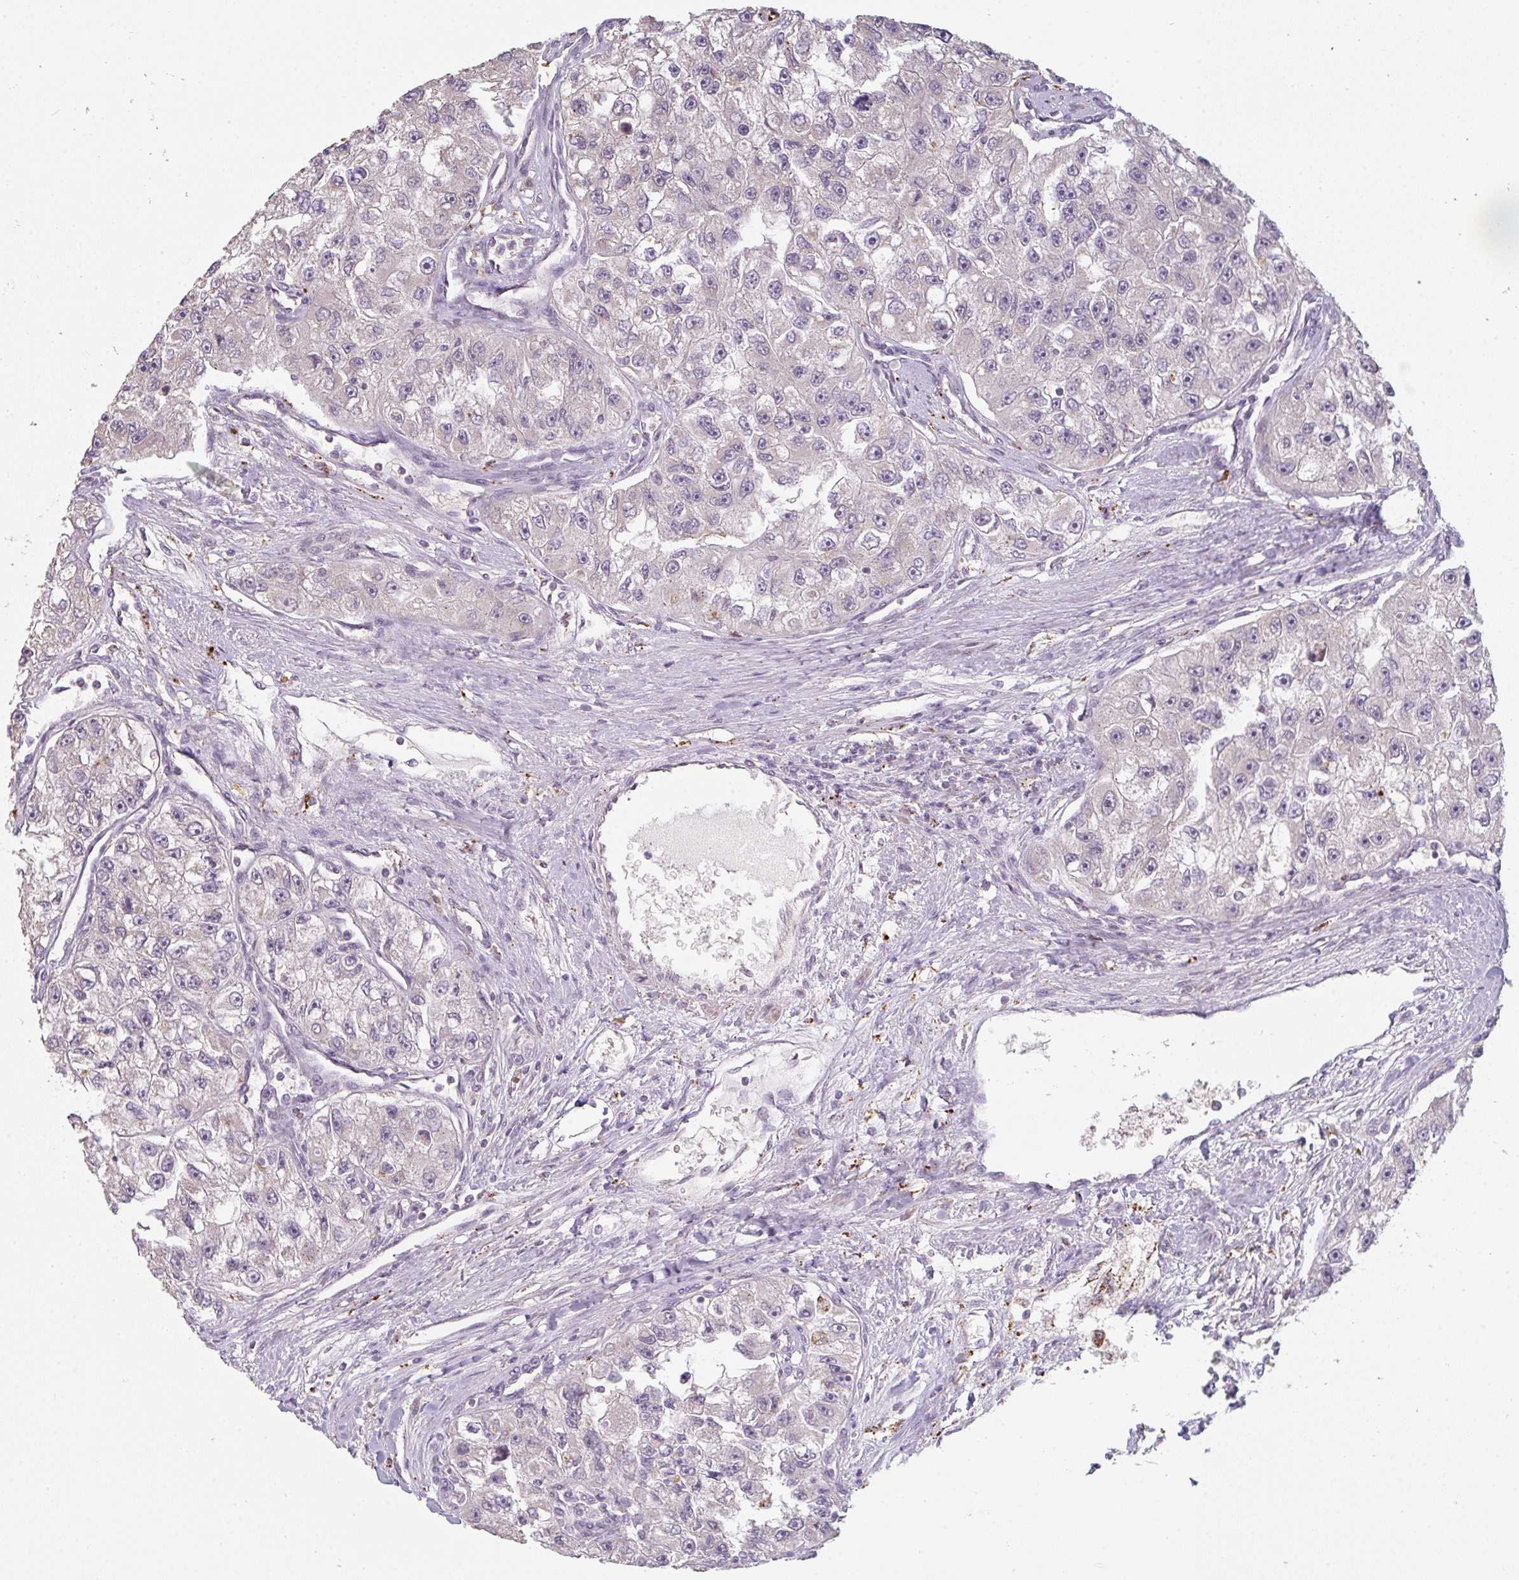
{"staining": {"intensity": "negative", "quantity": "none", "location": "none"}, "tissue": "renal cancer", "cell_type": "Tumor cells", "image_type": "cancer", "snomed": [{"axis": "morphology", "description": "Adenocarcinoma, NOS"}, {"axis": "topography", "description": "Kidney"}], "caption": "Immunohistochemistry (IHC) histopathology image of neoplastic tissue: renal adenocarcinoma stained with DAB shows no significant protein staining in tumor cells.", "gene": "TMEM237", "patient": {"sex": "male", "age": 63}}